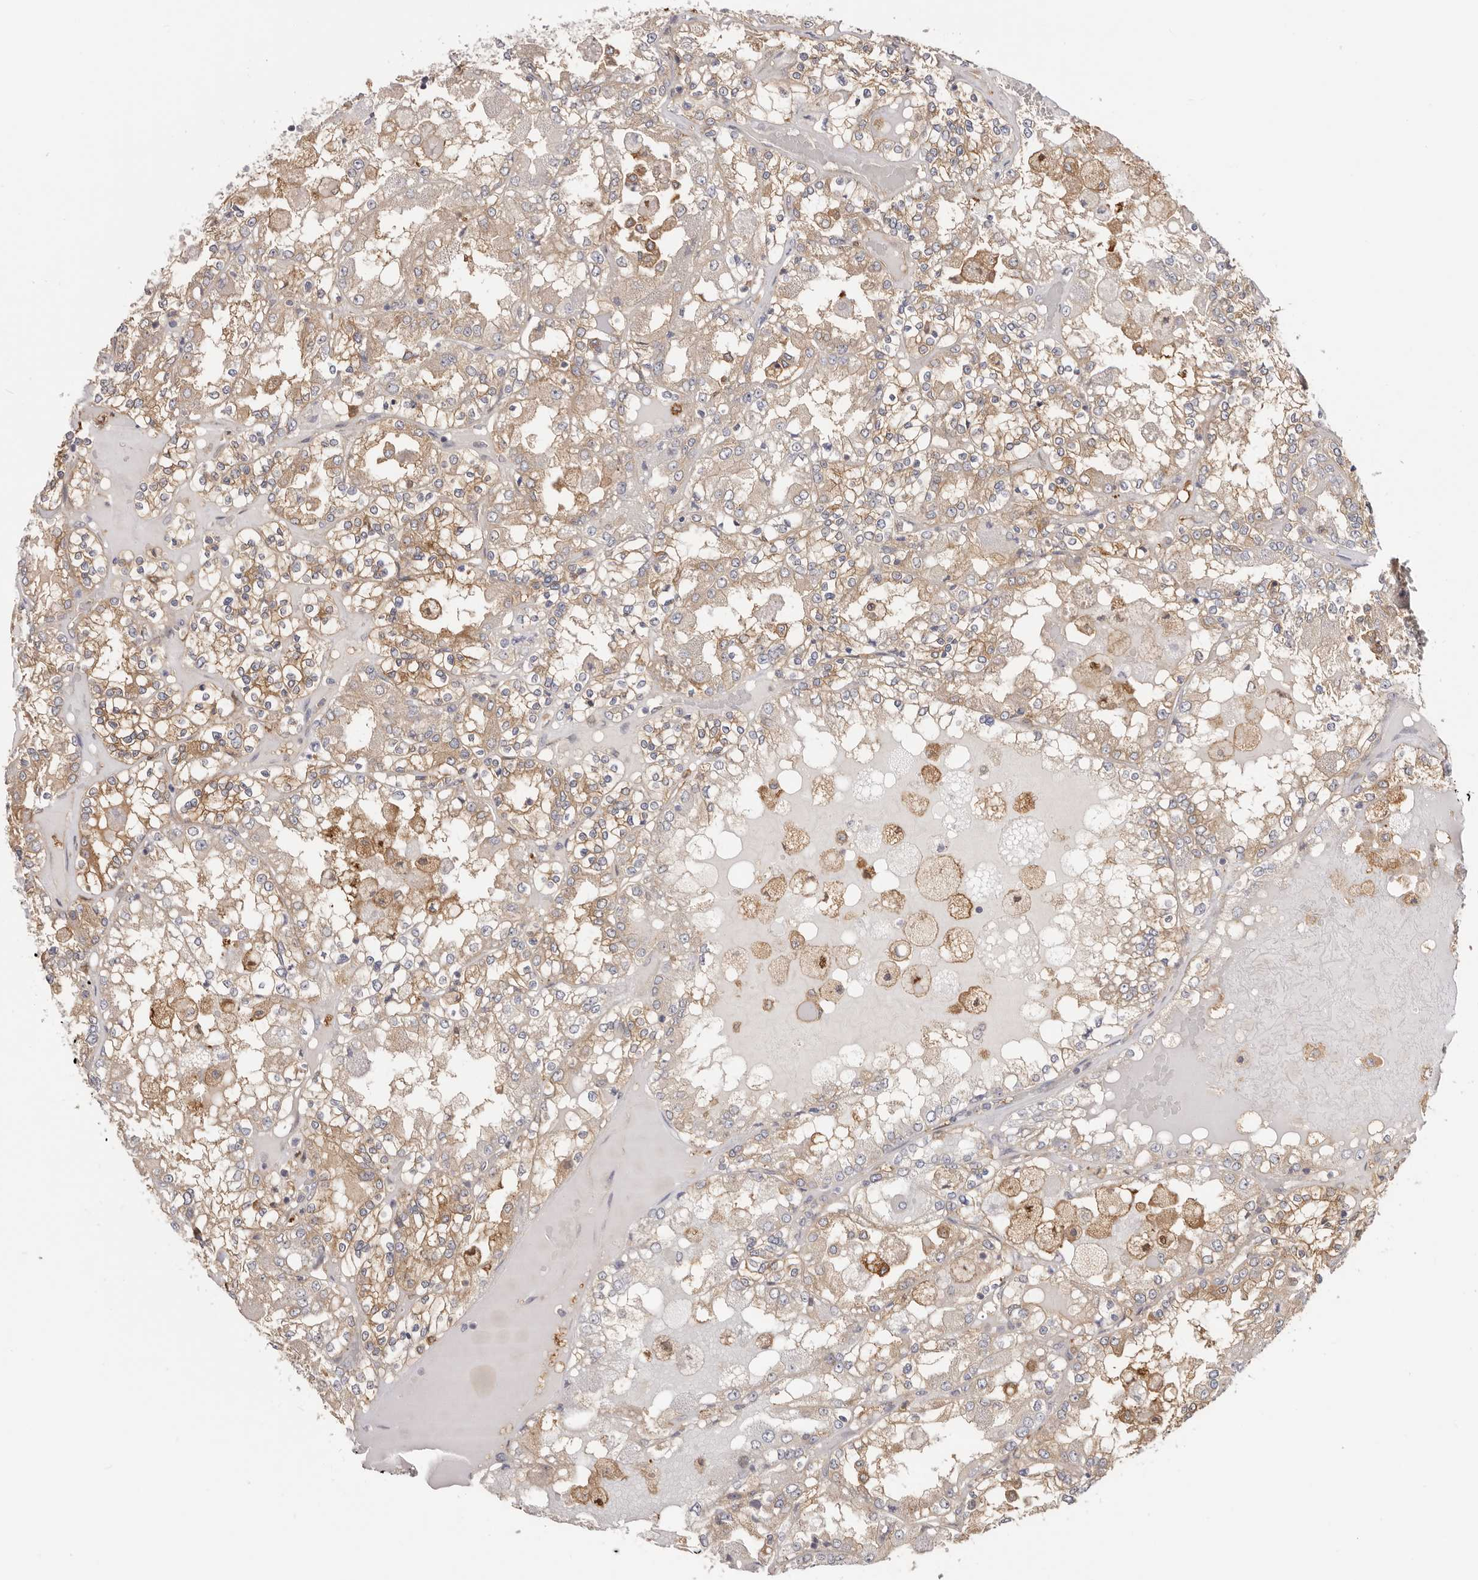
{"staining": {"intensity": "moderate", "quantity": ">75%", "location": "cytoplasmic/membranous"}, "tissue": "renal cancer", "cell_type": "Tumor cells", "image_type": "cancer", "snomed": [{"axis": "morphology", "description": "Adenocarcinoma, NOS"}, {"axis": "topography", "description": "Kidney"}], "caption": "Immunohistochemistry (IHC) micrograph of neoplastic tissue: human adenocarcinoma (renal) stained using immunohistochemistry reveals medium levels of moderate protein expression localized specifically in the cytoplasmic/membranous of tumor cells, appearing as a cytoplasmic/membranous brown color.", "gene": "LAP3", "patient": {"sex": "female", "age": 56}}